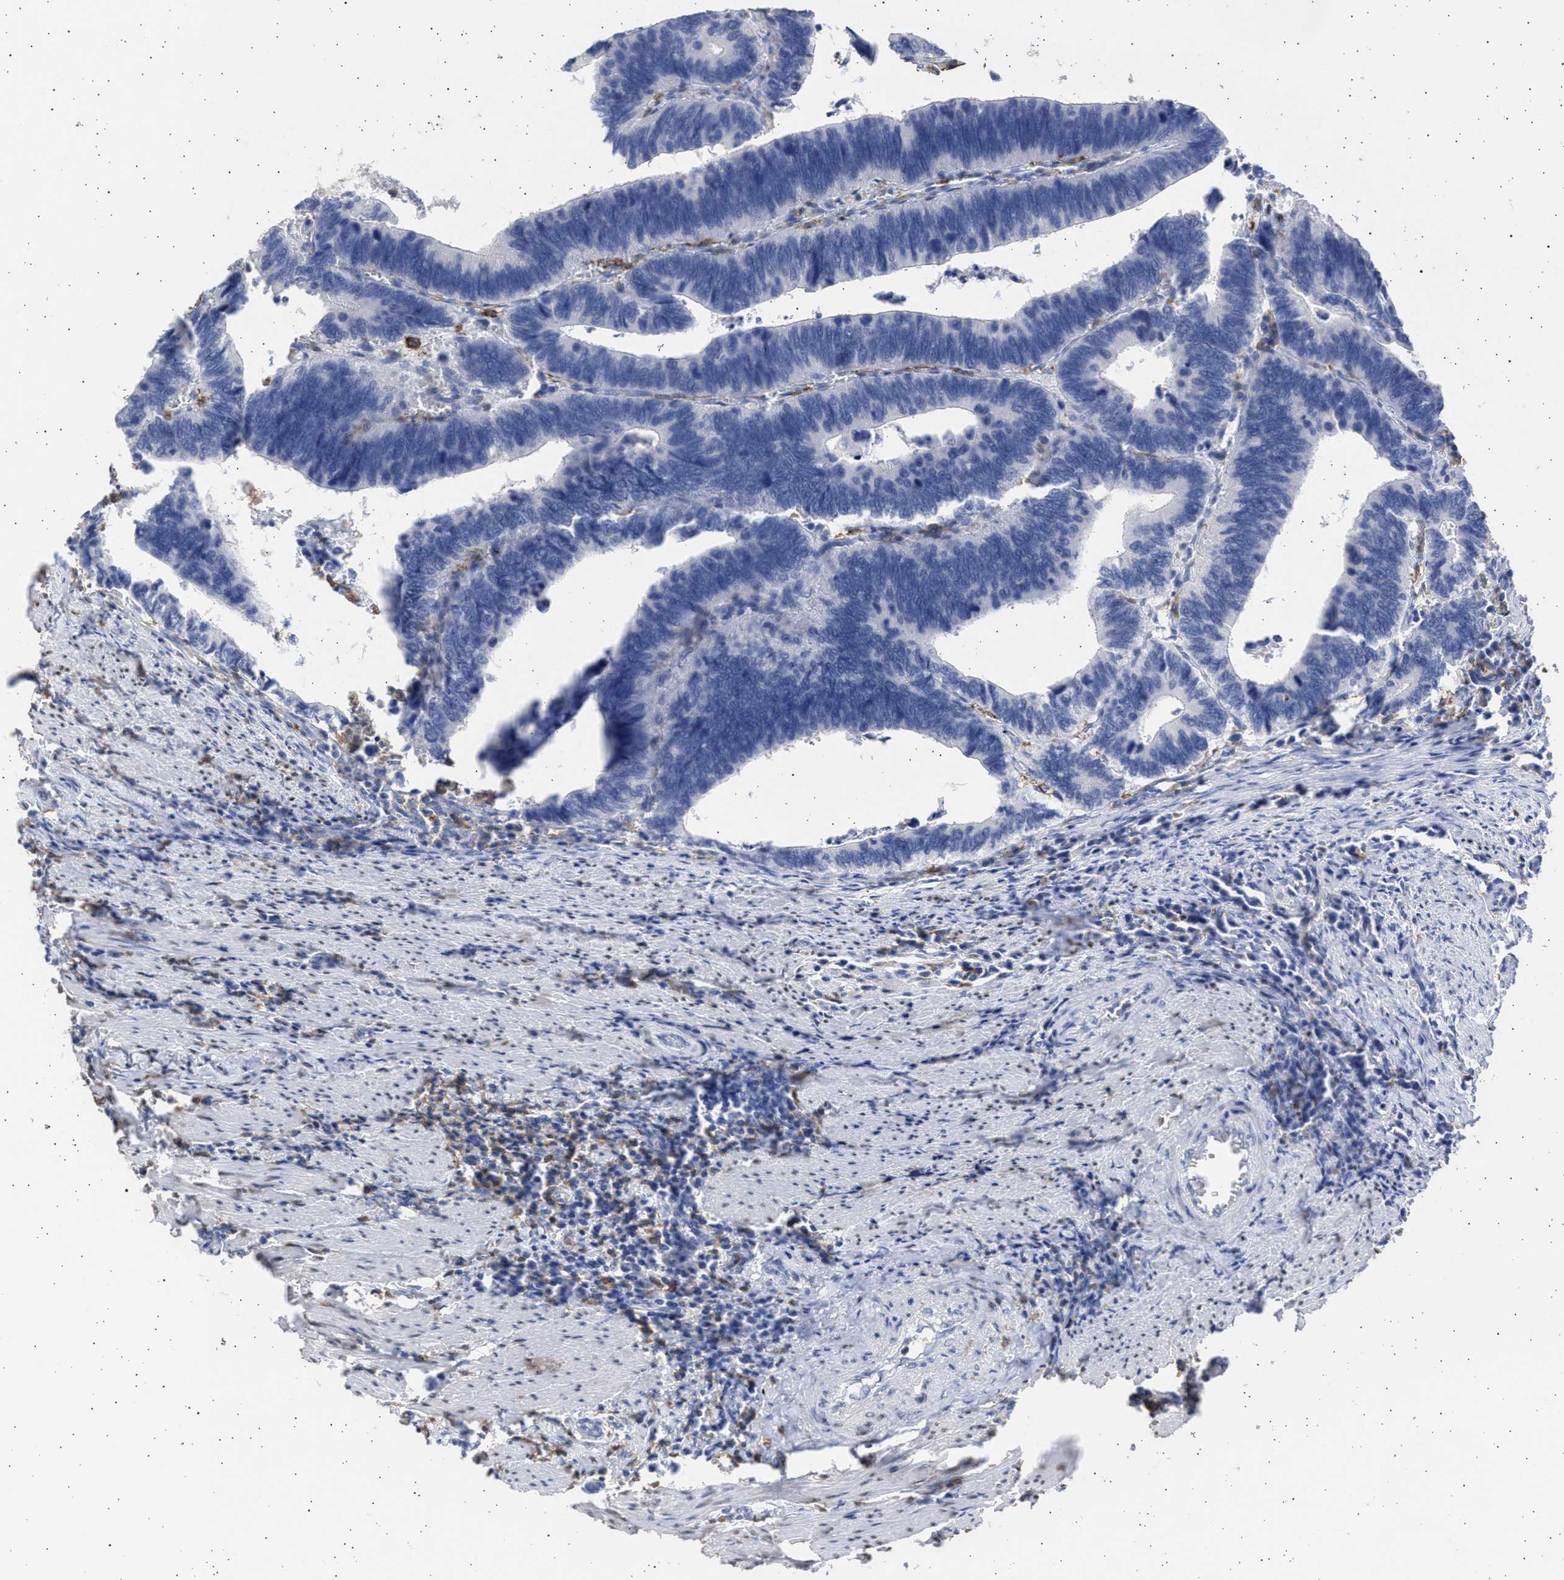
{"staining": {"intensity": "negative", "quantity": "none", "location": "none"}, "tissue": "colorectal cancer", "cell_type": "Tumor cells", "image_type": "cancer", "snomed": [{"axis": "morphology", "description": "Adenocarcinoma, NOS"}, {"axis": "topography", "description": "Colon"}], "caption": "Tumor cells are negative for protein expression in human colorectal adenocarcinoma.", "gene": "FCER1A", "patient": {"sex": "male", "age": 72}}